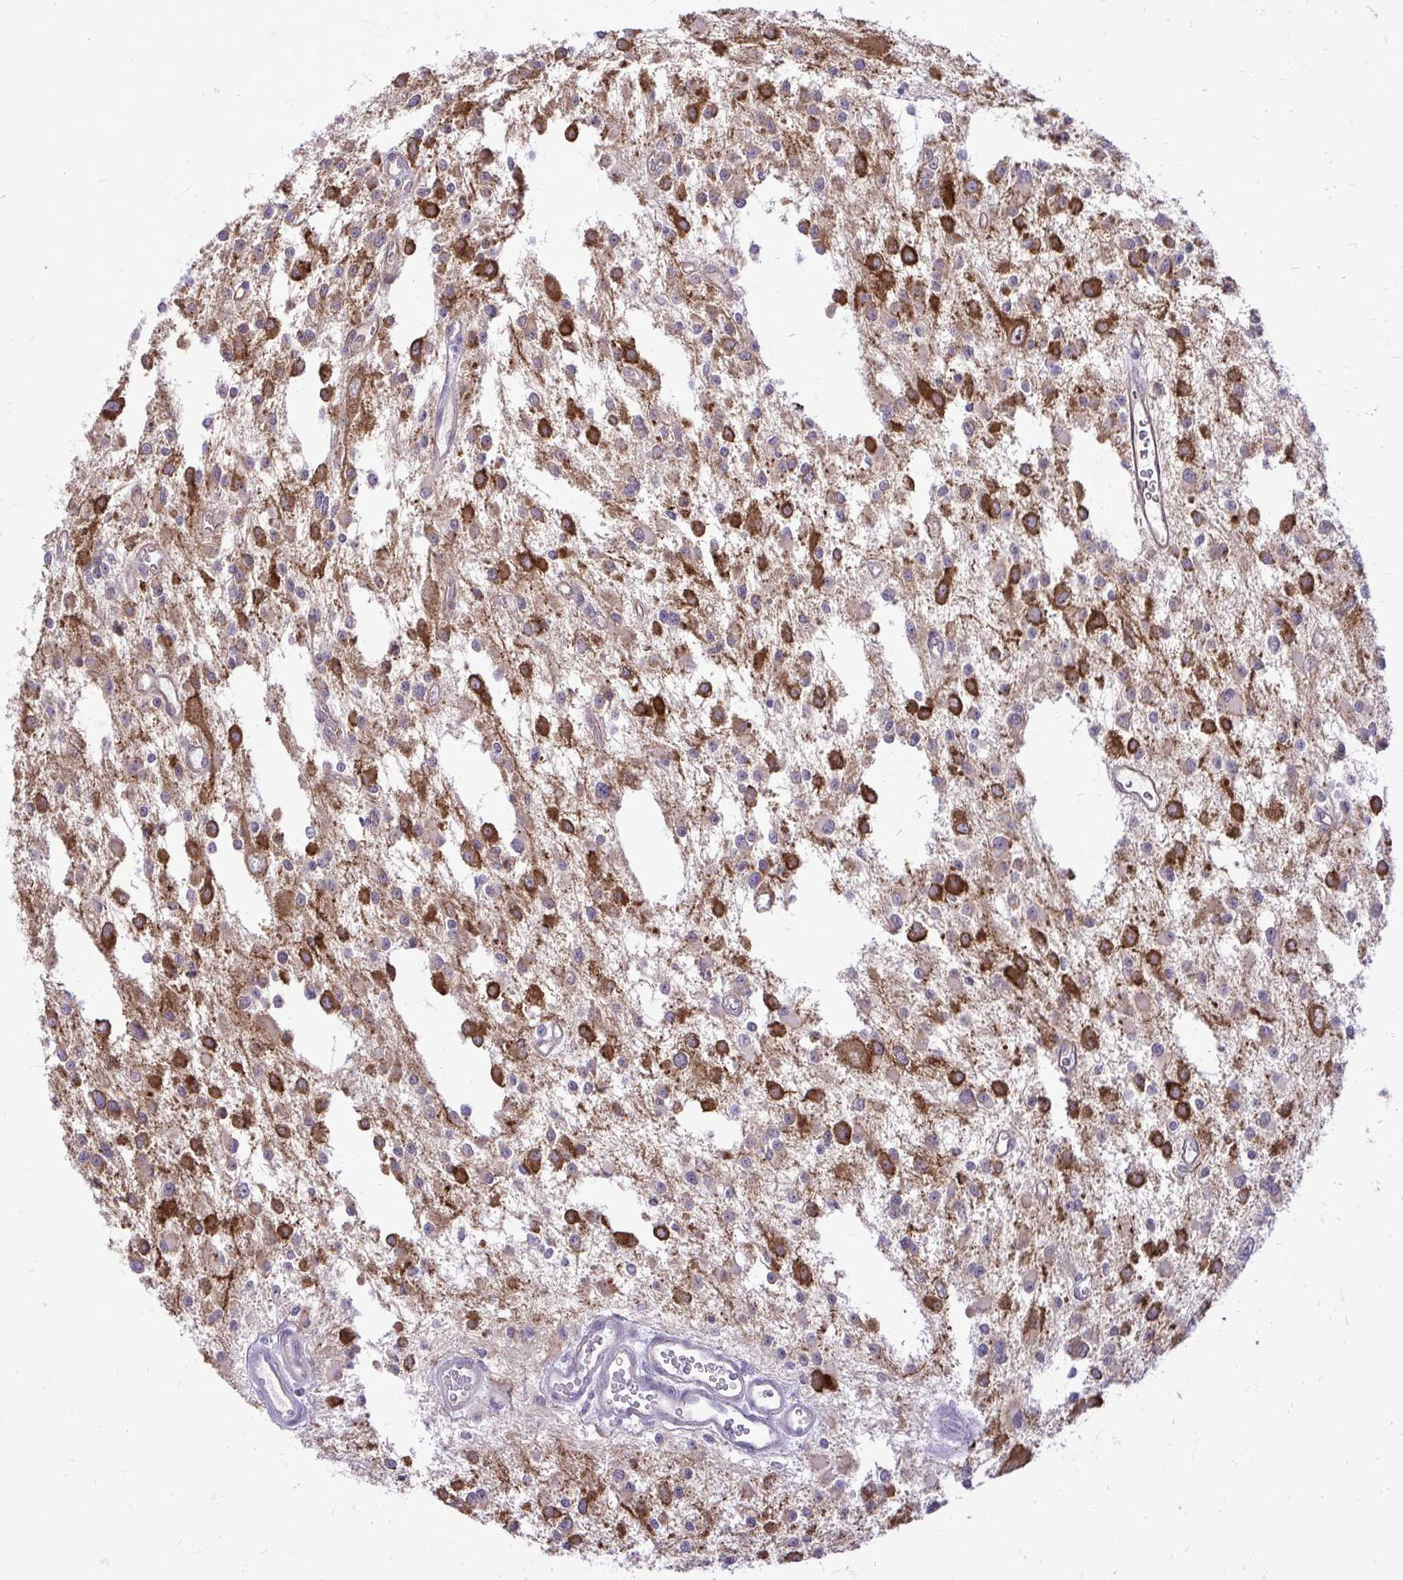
{"staining": {"intensity": "strong", "quantity": ">75%", "location": "cytoplasmic/membranous"}, "tissue": "glioma", "cell_type": "Tumor cells", "image_type": "cancer", "snomed": [{"axis": "morphology", "description": "Glioma, malignant, Low grade"}, {"axis": "topography", "description": "Brain"}], "caption": "Glioma stained for a protein (brown) reveals strong cytoplasmic/membranous positive expression in approximately >75% of tumor cells.", "gene": "SPTBN2", "patient": {"sex": "male", "age": 43}}